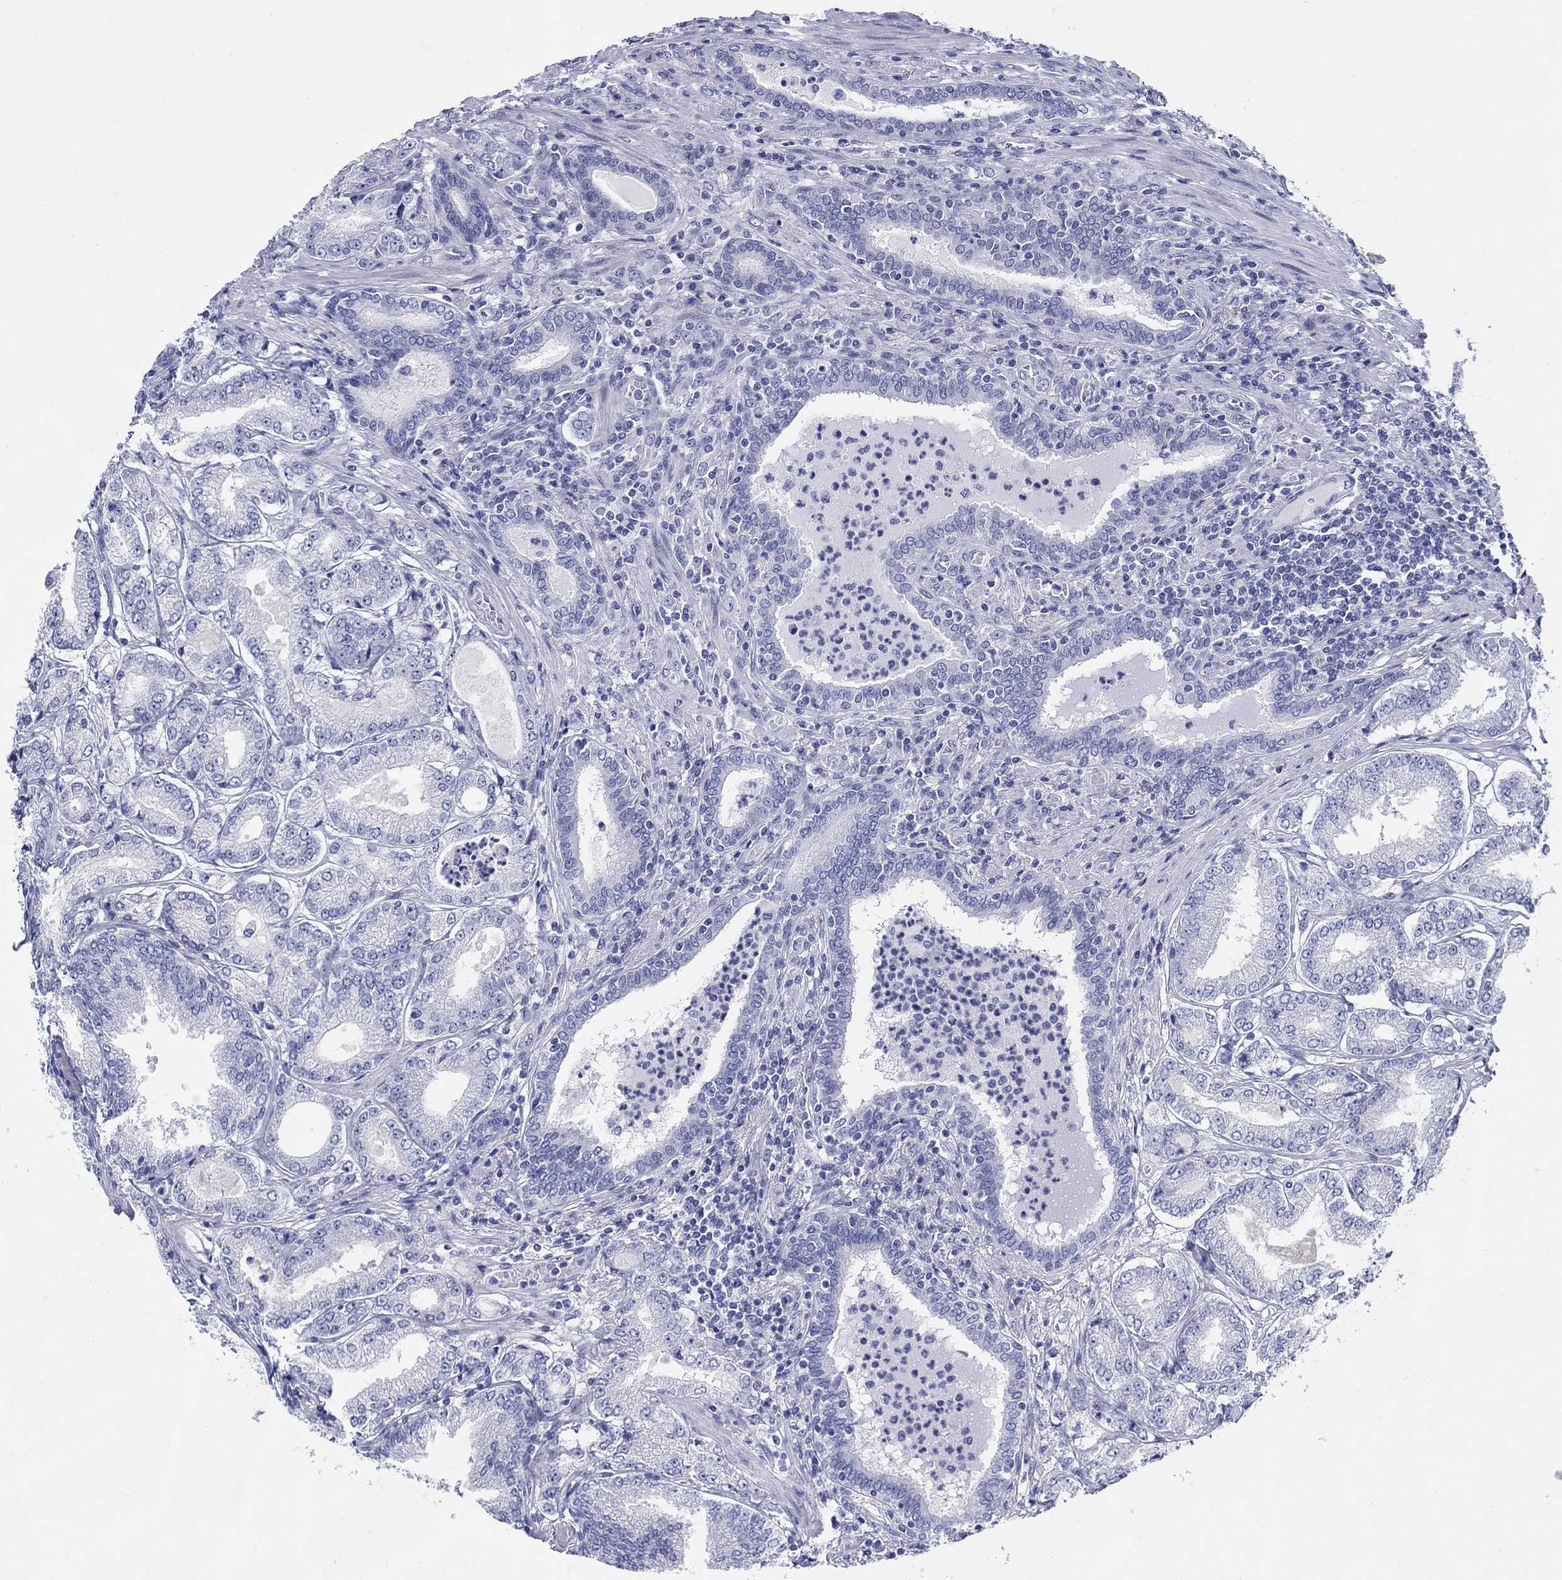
{"staining": {"intensity": "negative", "quantity": "none", "location": "none"}, "tissue": "prostate cancer", "cell_type": "Tumor cells", "image_type": "cancer", "snomed": [{"axis": "morphology", "description": "Adenocarcinoma, NOS"}, {"axis": "topography", "description": "Prostate"}], "caption": "The photomicrograph demonstrates no significant expression in tumor cells of prostate cancer (adenocarcinoma). (DAB (3,3'-diaminobenzidine) IHC, high magnification).", "gene": "CRYGS", "patient": {"sex": "male", "age": 65}}